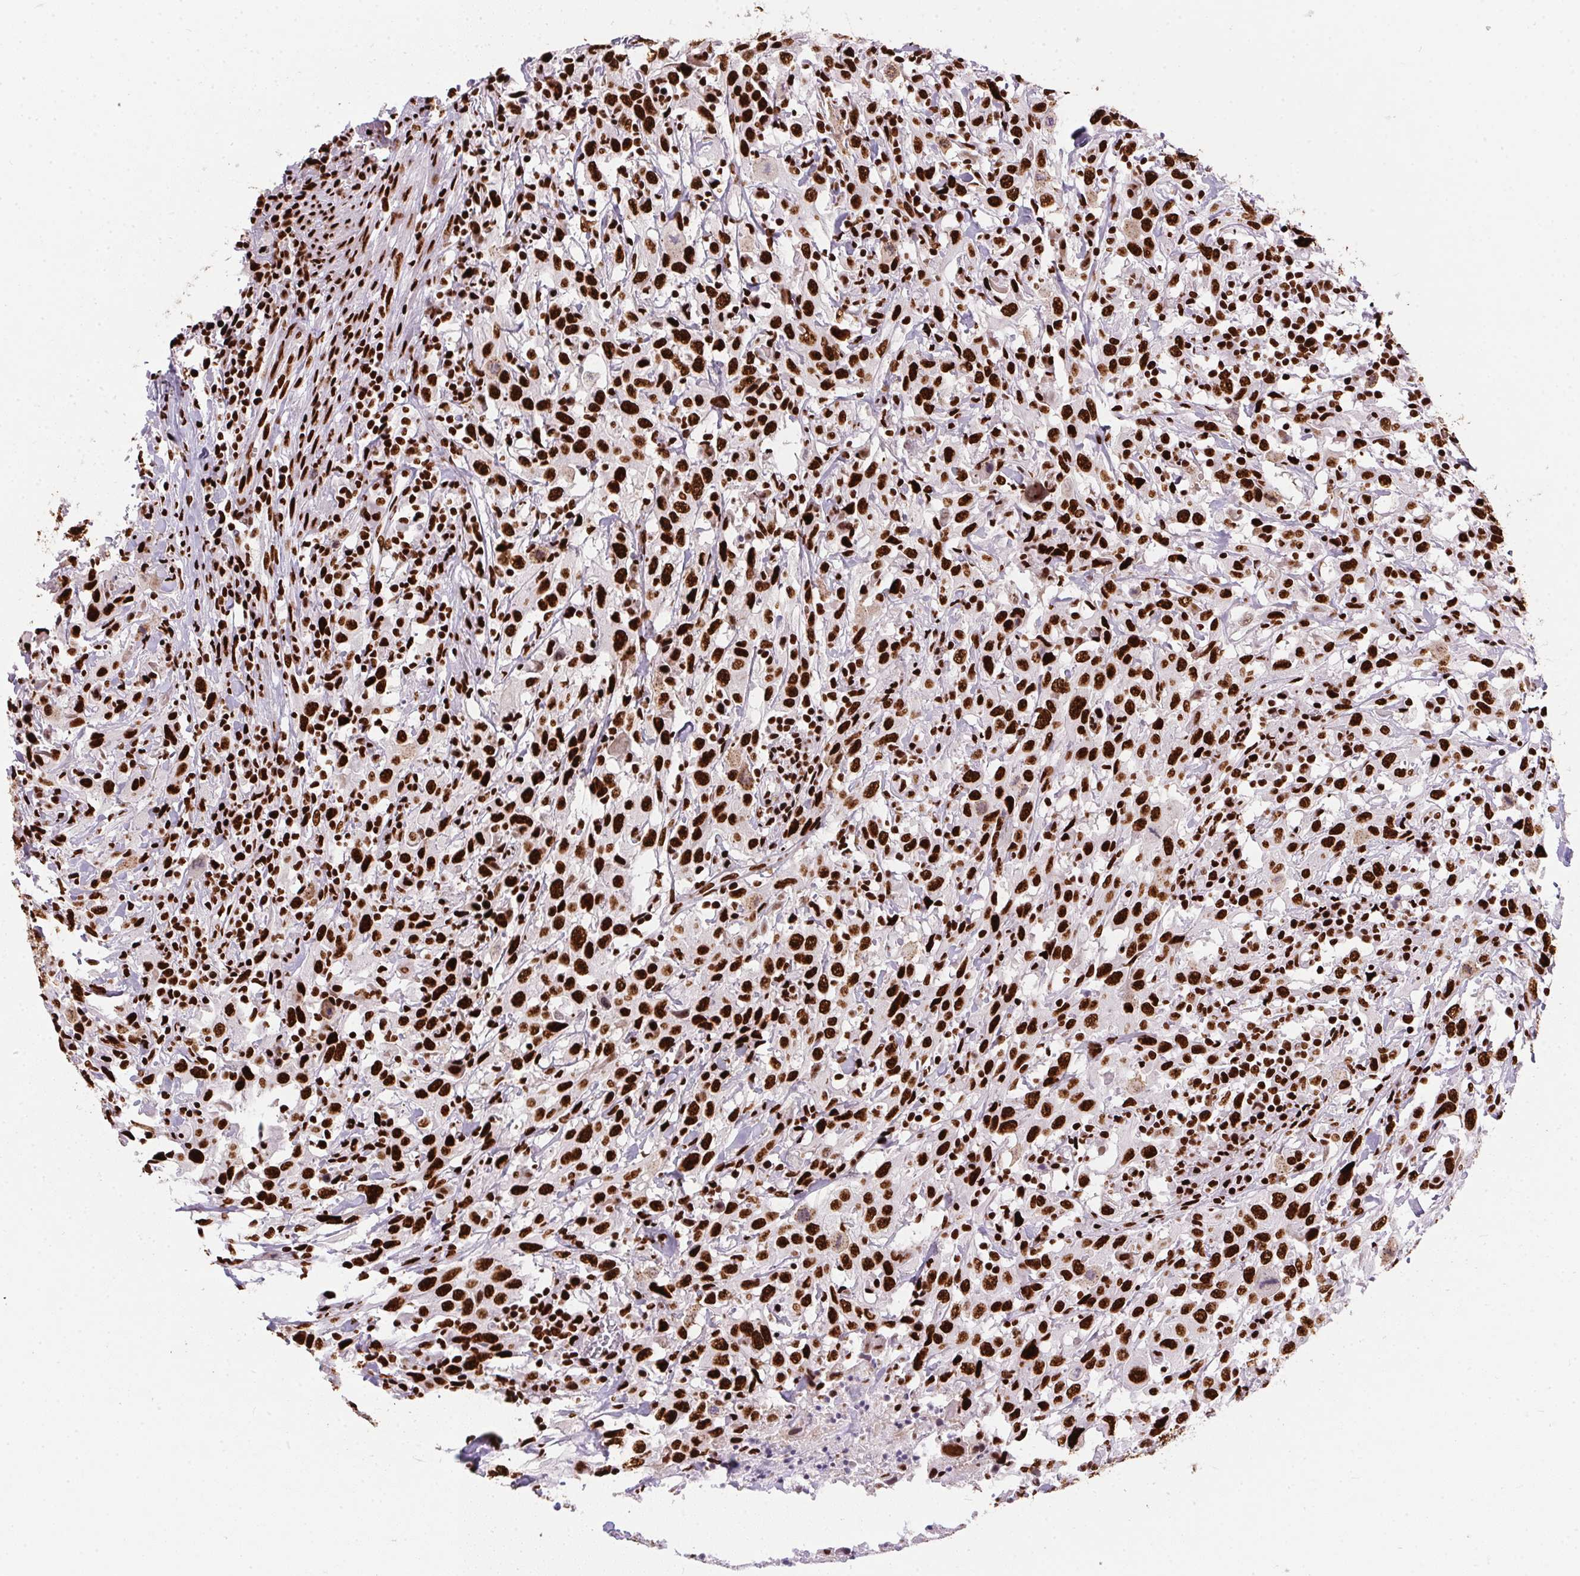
{"staining": {"intensity": "strong", "quantity": ">75%", "location": "nuclear"}, "tissue": "urothelial cancer", "cell_type": "Tumor cells", "image_type": "cancer", "snomed": [{"axis": "morphology", "description": "Urothelial carcinoma, High grade"}, {"axis": "topography", "description": "Urinary bladder"}], "caption": "A histopathology image of urothelial cancer stained for a protein demonstrates strong nuclear brown staining in tumor cells. (IHC, brightfield microscopy, high magnification).", "gene": "PAGE3", "patient": {"sex": "male", "age": 61}}